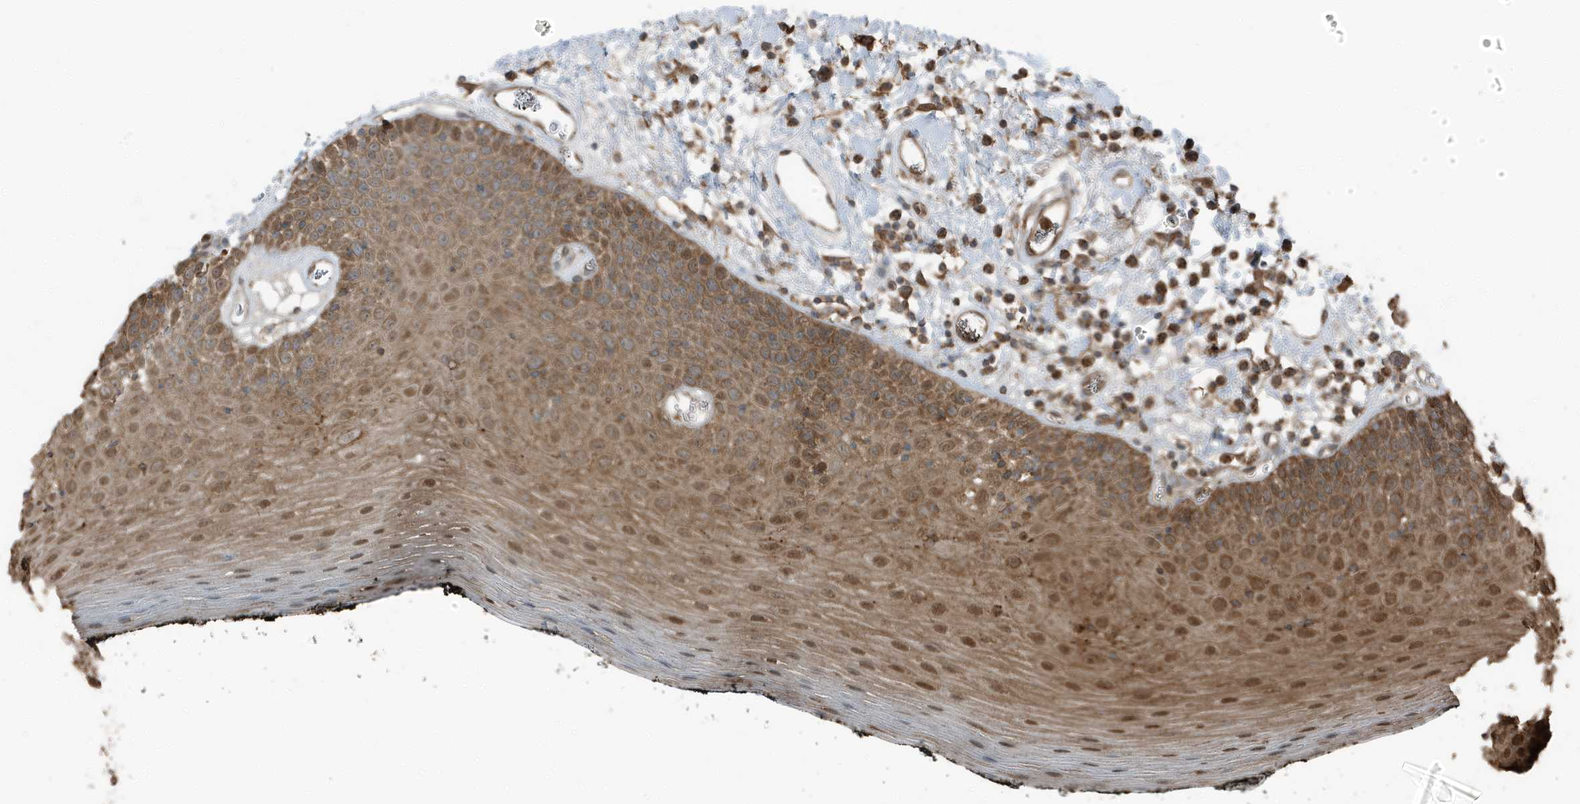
{"staining": {"intensity": "moderate", "quantity": ">75%", "location": "cytoplasmic/membranous,nuclear"}, "tissue": "oral mucosa", "cell_type": "Squamous epithelial cells", "image_type": "normal", "snomed": [{"axis": "morphology", "description": "Normal tissue, NOS"}, {"axis": "topography", "description": "Oral tissue"}], "caption": "Immunohistochemistry (IHC) staining of unremarkable oral mucosa, which exhibits medium levels of moderate cytoplasmic/membranous,nuclear staining in approximately >75% of squamous epithelial cells indicating moderate cytoplasmic/membranous,nuclear protein positivity. The staining was performed using DAB (brown) for protein detection and nuclei were counterstained in hematoxylin (blue).", "gene": "AZI2", "patient": {"sex": "male", "age": 74}}